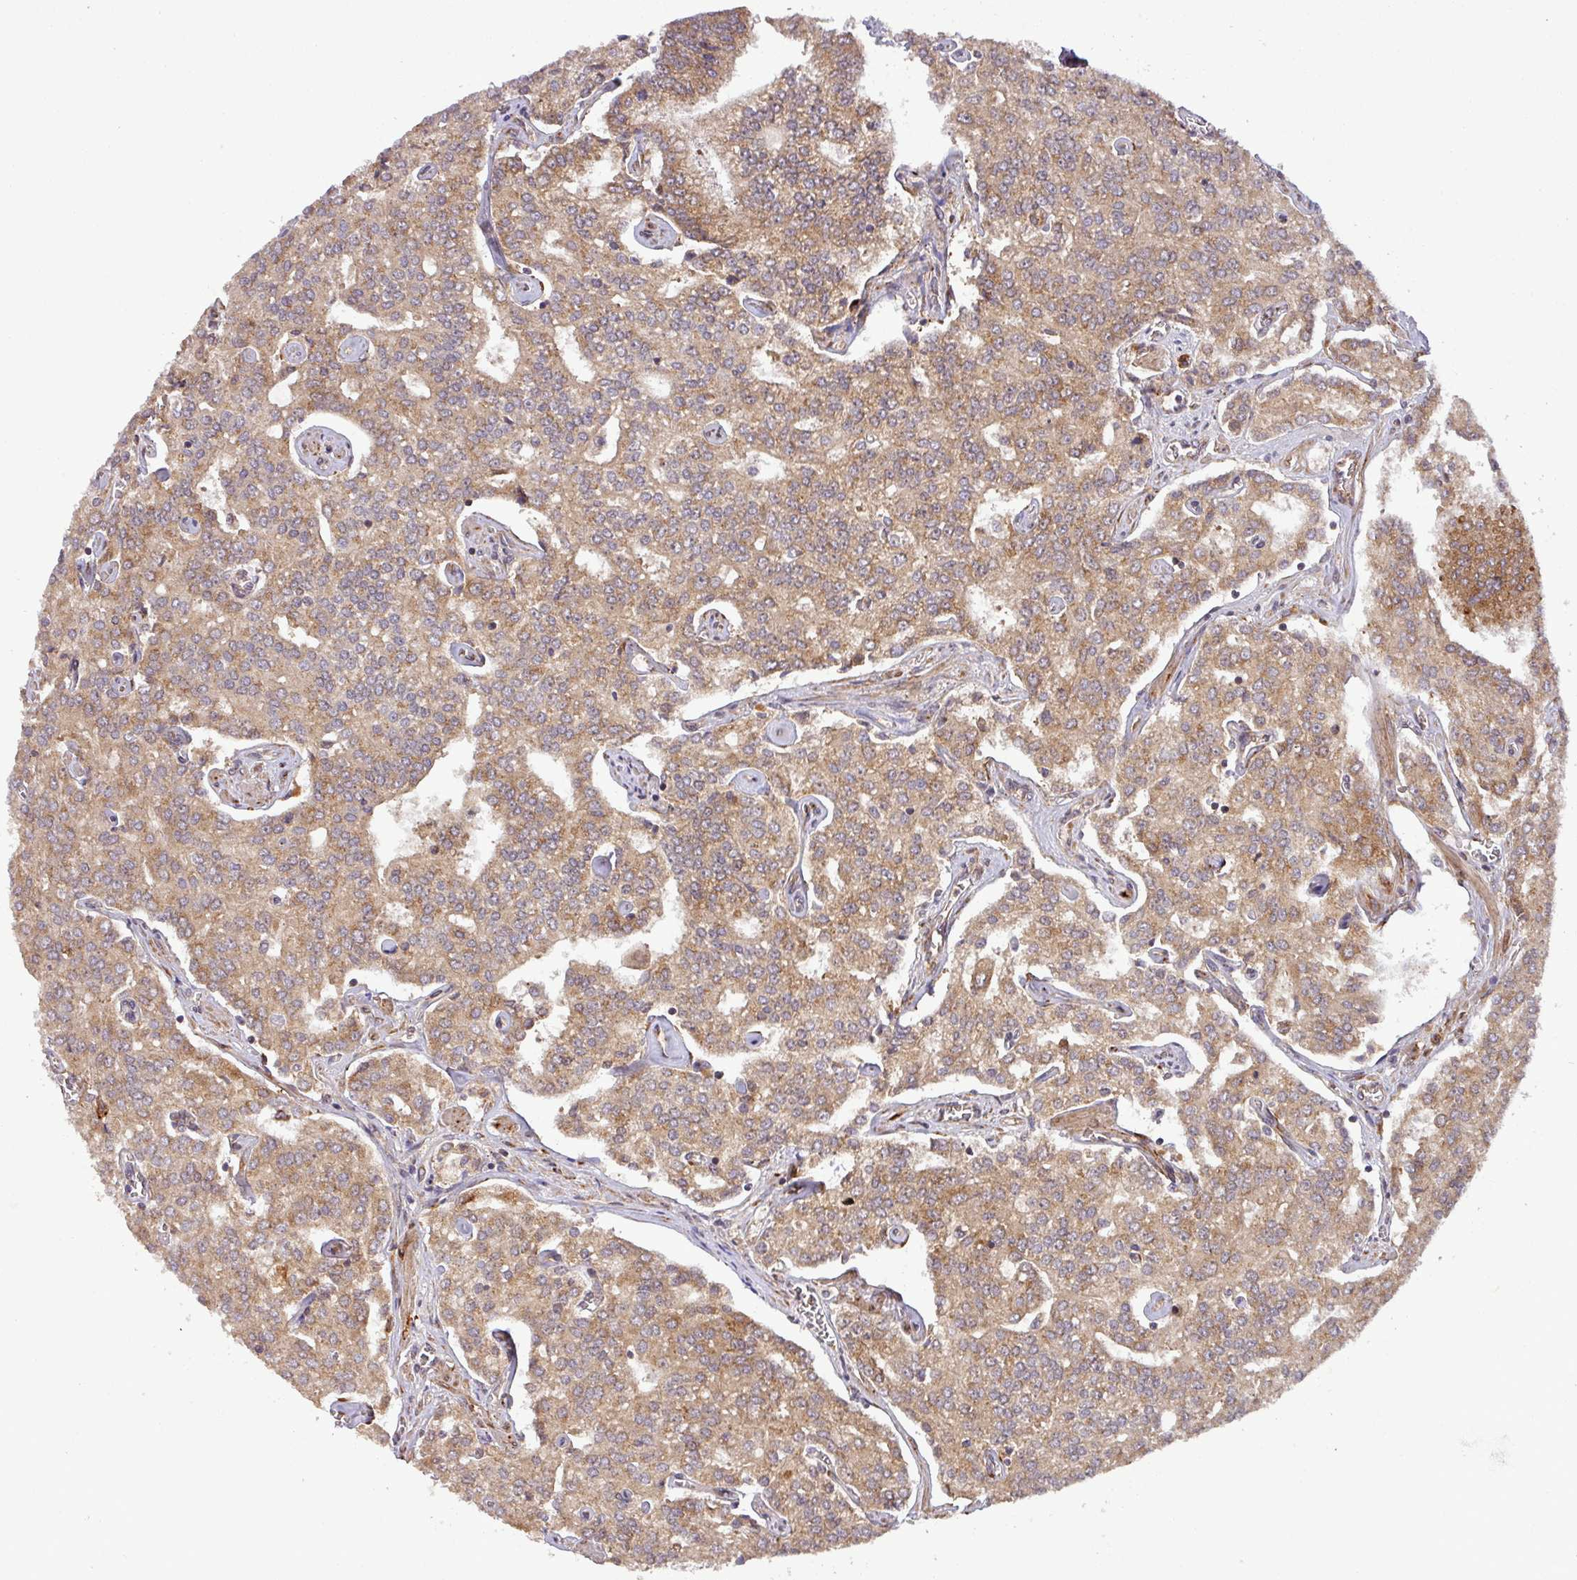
{"staining": {"intensity": "moderate", "quantity": ">75%", "location": "cytoplasmic/membranous"}, "tissue": "prostate cancer", "cell_type": "Tumor cells", "image_type": "cancer", "snomed": [{"axis": "morphology", "description": "Adenocarcinoma, High grade"}, {"axis": "topography", "description": "Prostate"}], "caption": "Immunohistochemistry (IHC) histopathology image of prostate cancer (high-grade adenocarcinoma) stained for a protein (brown), which shows medium levels of moderate cytoplasmic/membranous staining in approximately >75% of tumor cells.", "gene": "ART1", "patient": {"sex": "male", "age": 71}}